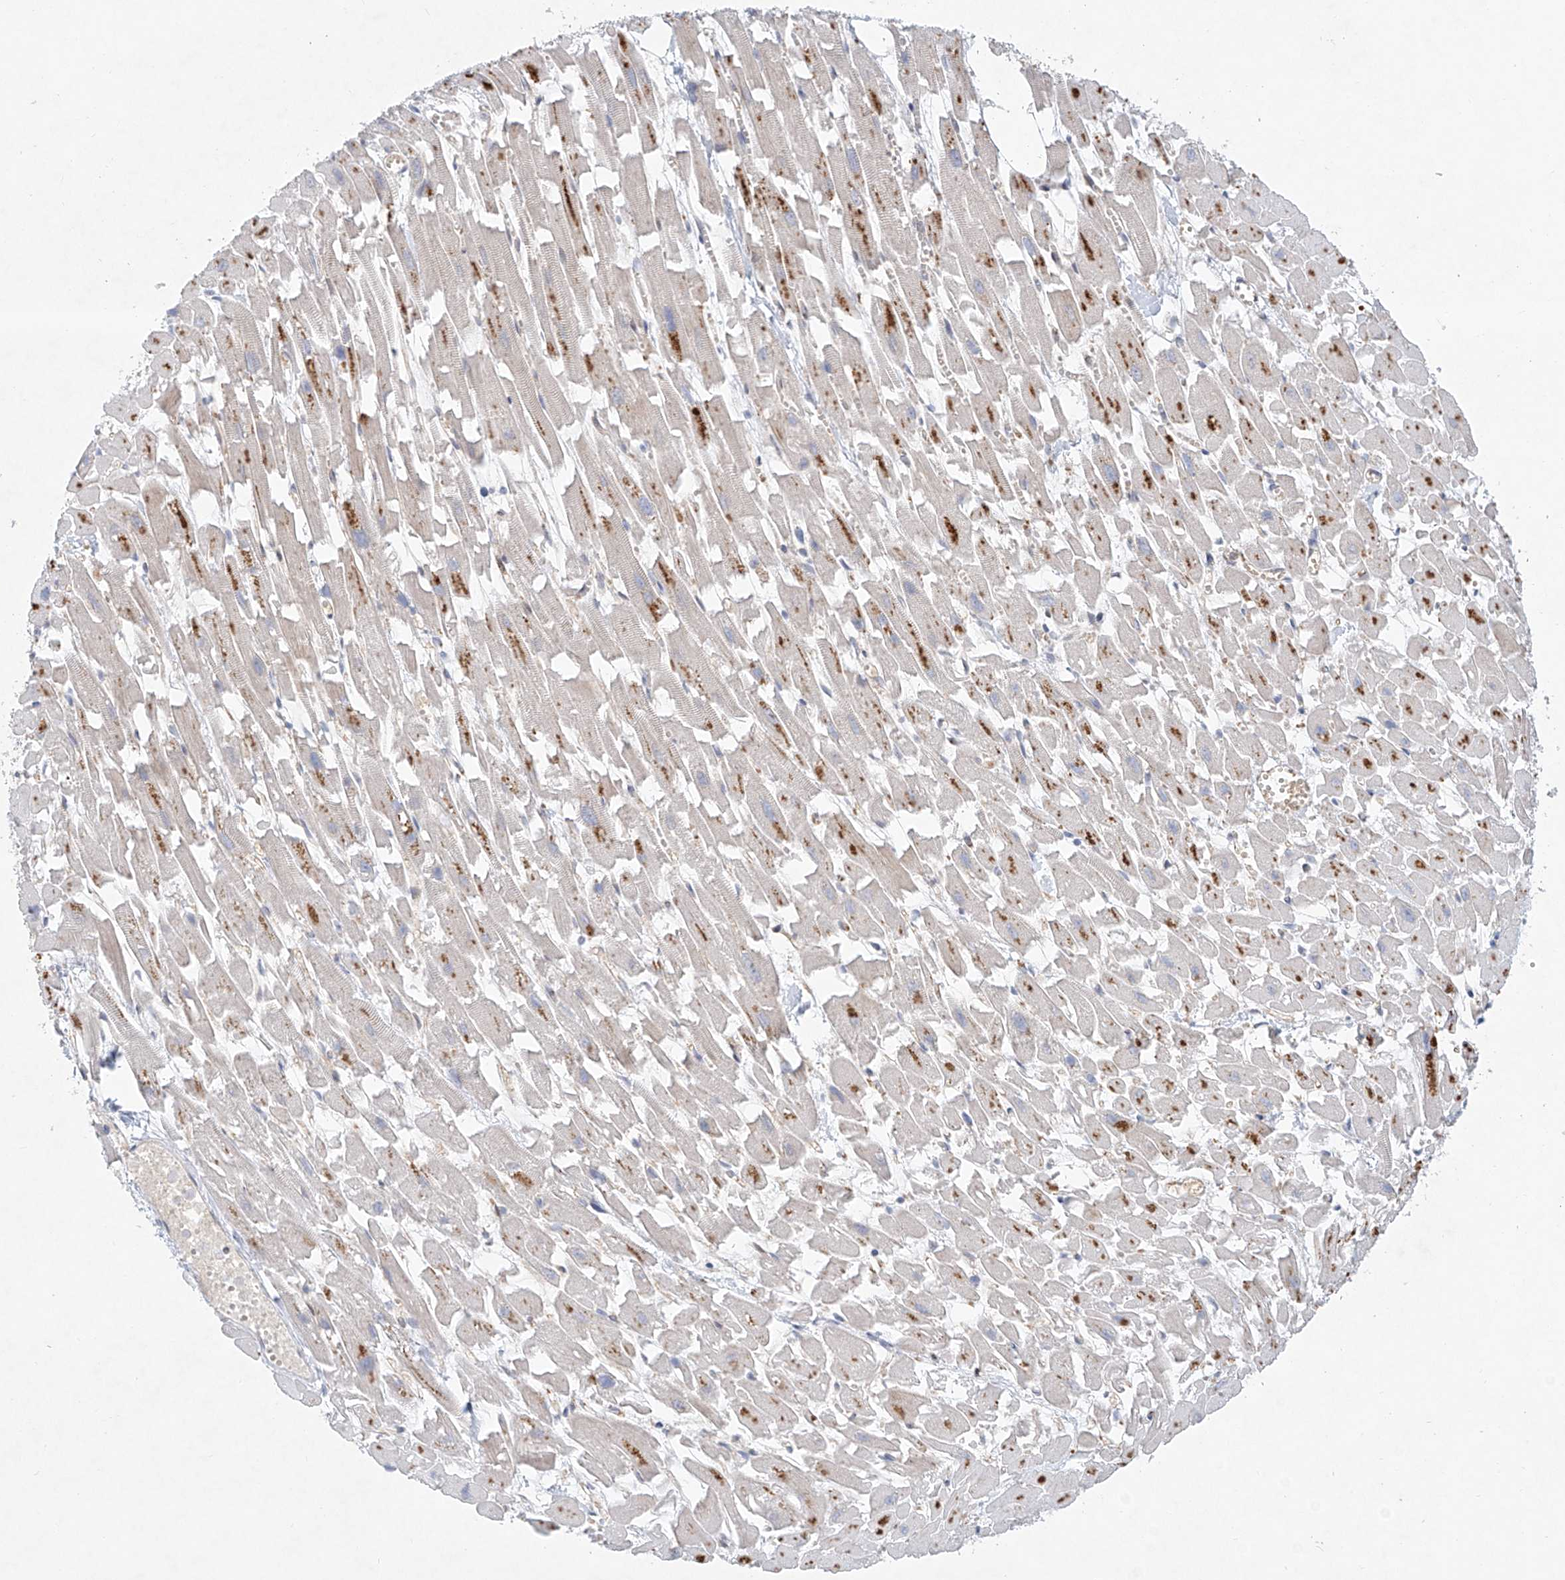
{"staining": {"intensity": "moderate", "quantity": "<25%", "location": "cytoplasmic/membranous,nuclear"}, "tissue": "heart muscle", "cell_type": "Cardiomyocytes", "image_type": "normal", "snomed": [{"axis": "morphology", "description": "Normal tissue, NOS"}, {"axis": "topography", "description": "Heart"}], "caption": "A high-resolution micrograph shows immunohistochemistry (IHC) staining of unremarkable heart muscle, which exhibits moderate cytoplasmic/membranous,nuclear staining in about <25% of cardiomyocytes. (DAB IHC with brightfield microscopy, high magnification).", "gene": "ZNF470", "patient": {"sex": "female", "age": 64}}